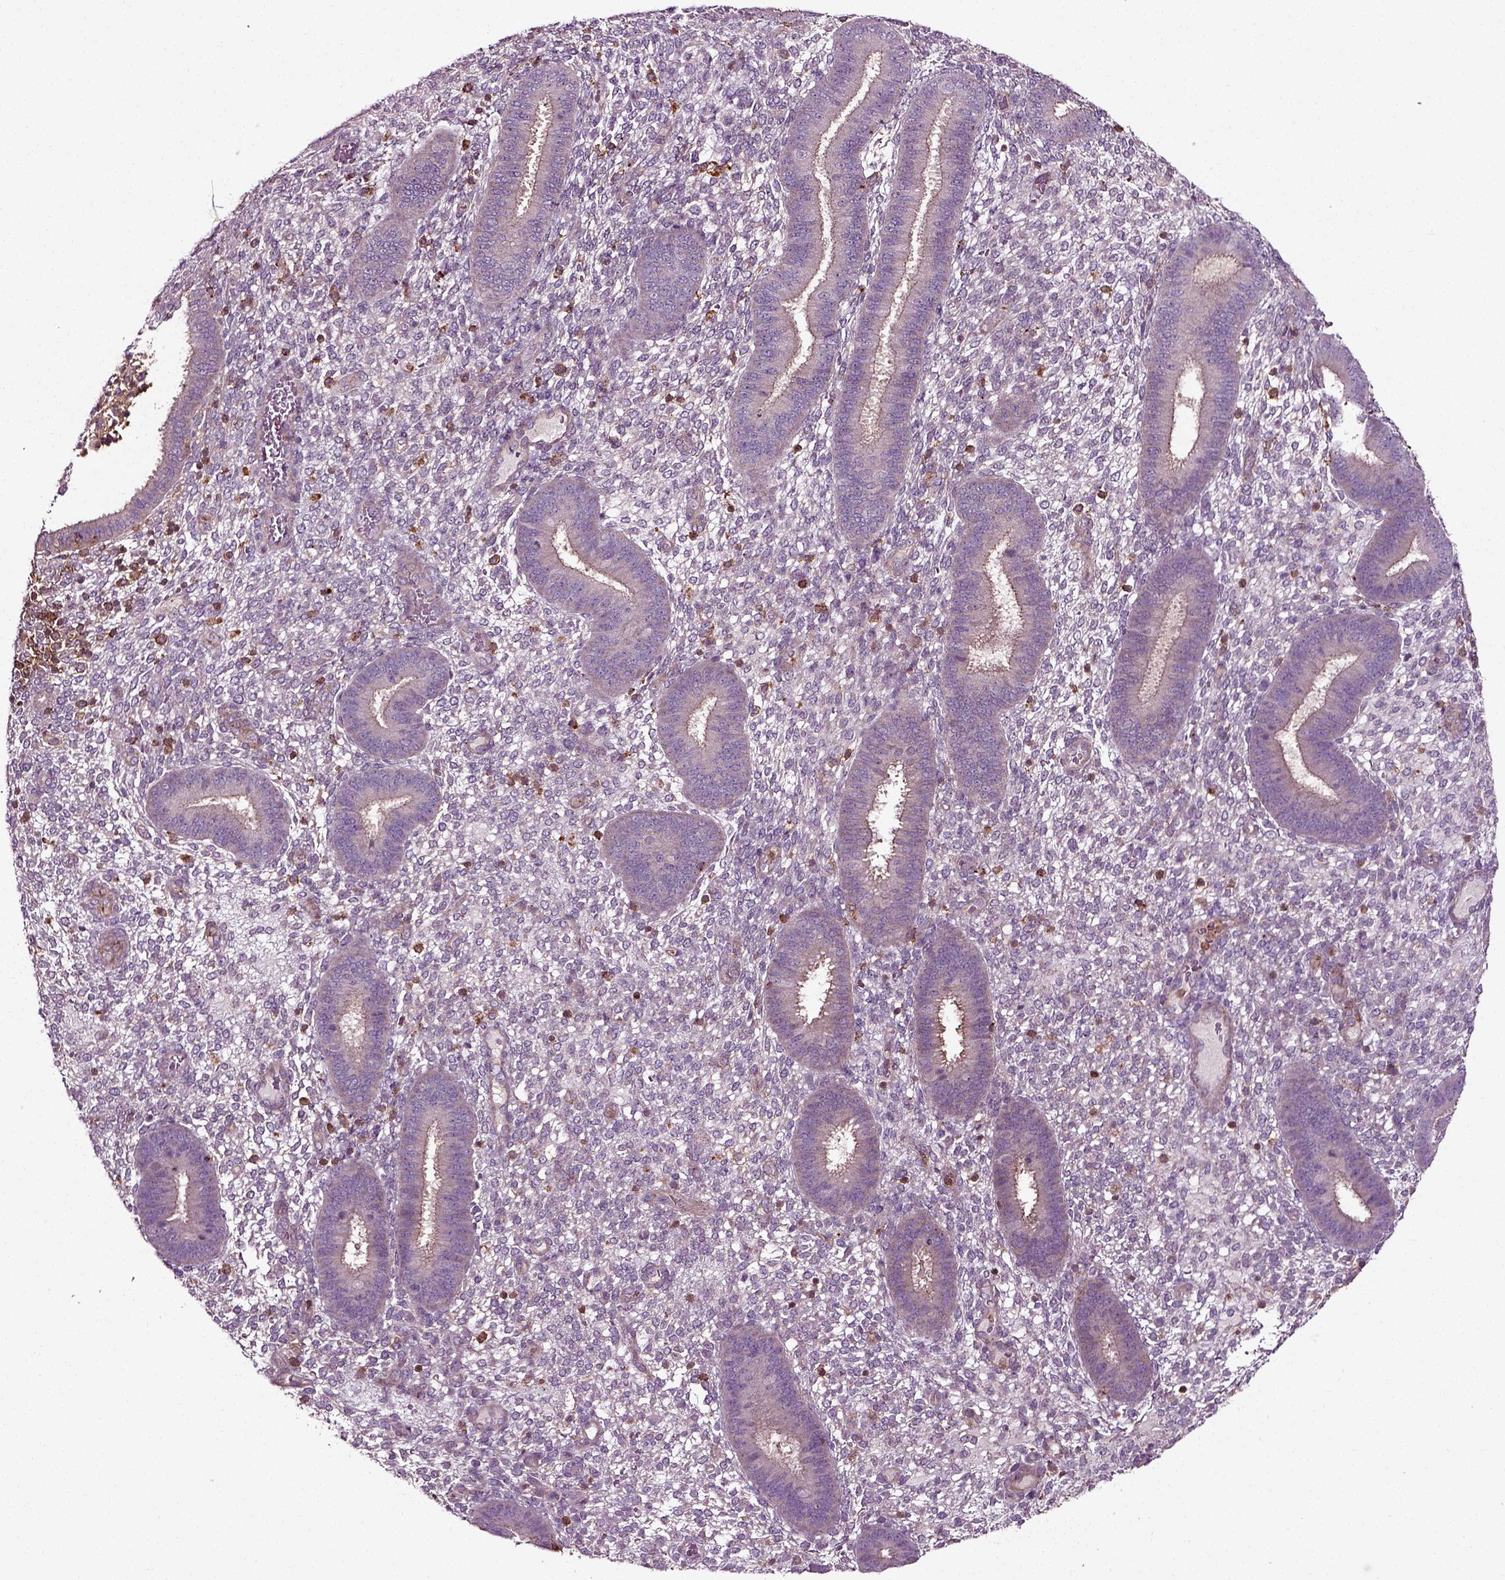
{"staining": {"intensity": "negative", "quantity": "none", "location": "none"}, "tissue": "endometrium", "cell_type": "Cells in endometrial stroma", "image_type": "normal", "snomed": [{"axis": "morphology", "description": "Normal tissue, NOS"}, {"axis": "topography", "description": "Endometrium"}], "caption": "Immunohistochemistry of unremarkable human endometrium shows no positivity in cells in endometrial stroma. (DAB (3,3'-diaminobenzidine) immunohistochemistry (IHC) with hematoxylin counter stain).", "gene": "RHOF", "patient": {"sex": "female", "age": 39}}